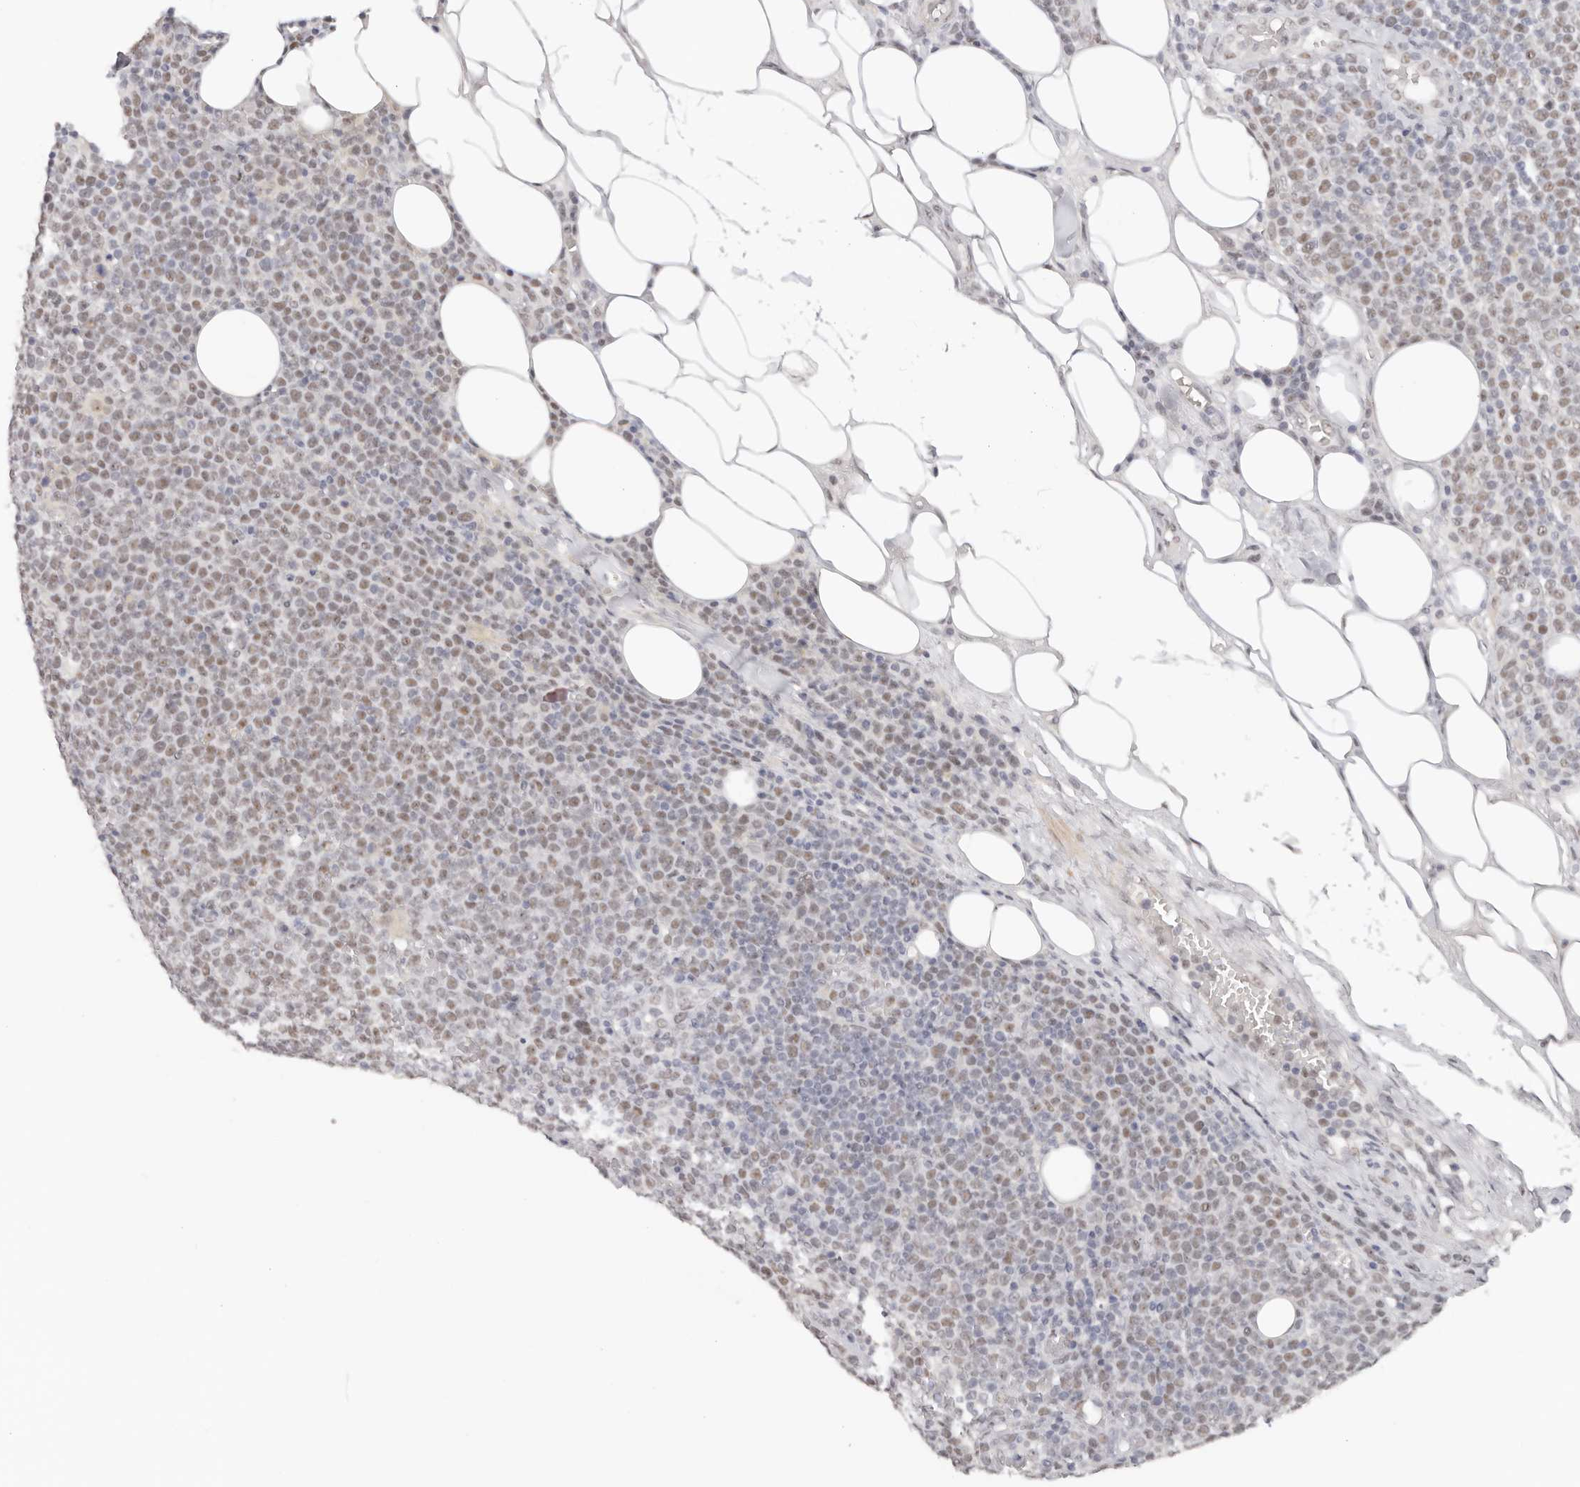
{"staining": {"intensity": "weak", "quantity": ">75%", "location": "nuclear"}, "tissue": "lymphoma", "cell_type": "Tumor cells", "image_type": "cancer", "snomed": [{"axis": "morphology", "description": "Malignant lymphoma, non-Hodgkin's type, High grade"}, {"axis": "topography", "description": "Lymph node"}], "caption": "The micrograph reveals a brown stain indicating the presence of a protein in the nuclear of tumor cells in lymphoma.", "gene": "LARP7", "patient": {"sex": "male", "age": 61}}